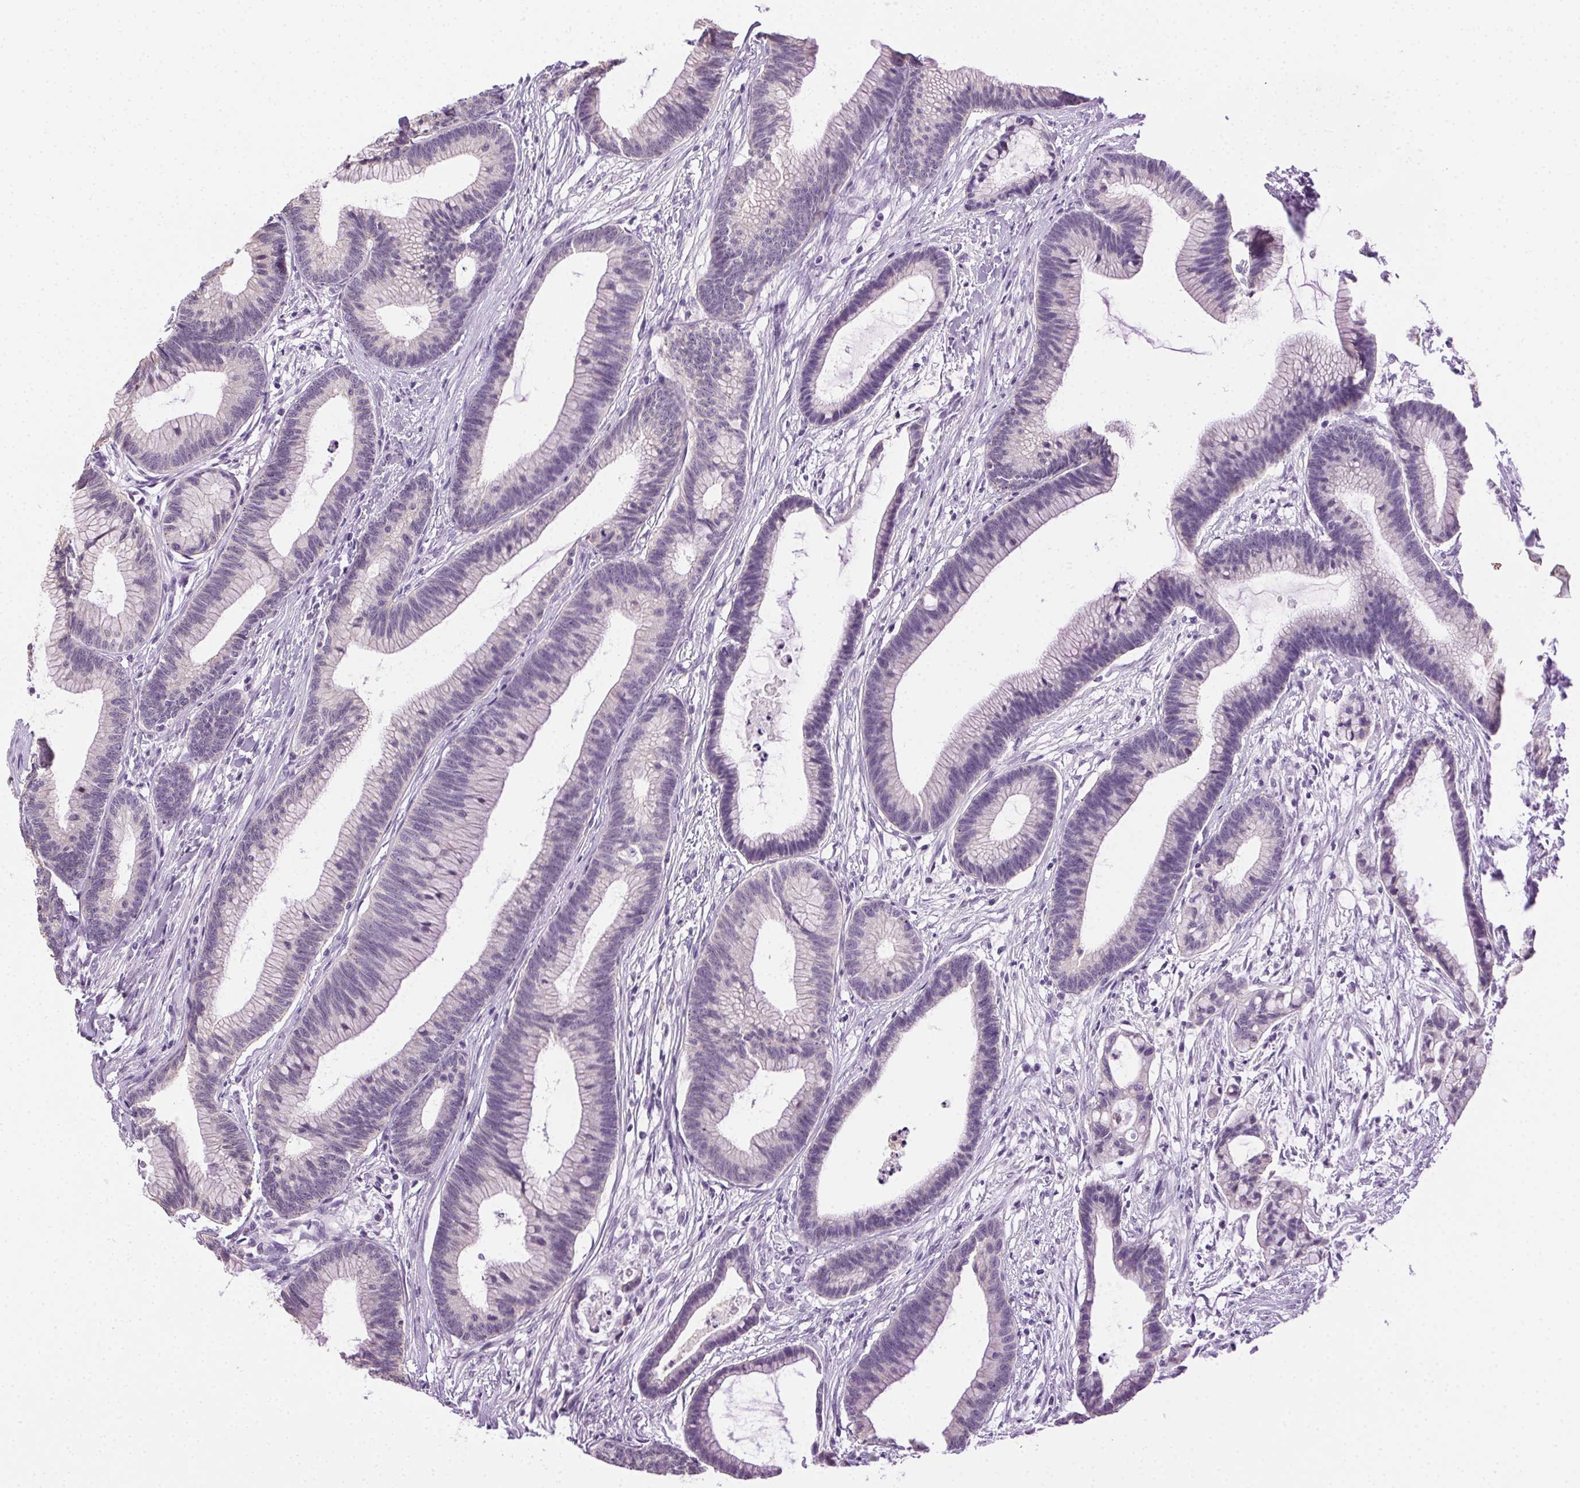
{"staining": {"intensity": "negative", "quantity": "none", "location": "none"}, "tissue": "colorectal cancer", "cell_type": "Tumor cells", "image_type": "cancer", "snomed": [{"axis": "morphology", "description": "Adenocarcinoma, NOS"}, {"axis": "topography", "description": "Colon"}], "caption": "High power microscopy photomicrograph of an immunohistochemistry histopathology image of colorectal cancer, revealing no significant positivity in tumor cells.", "gene": "CLDN10", "patient": {"sex": "female", "age": 78}}